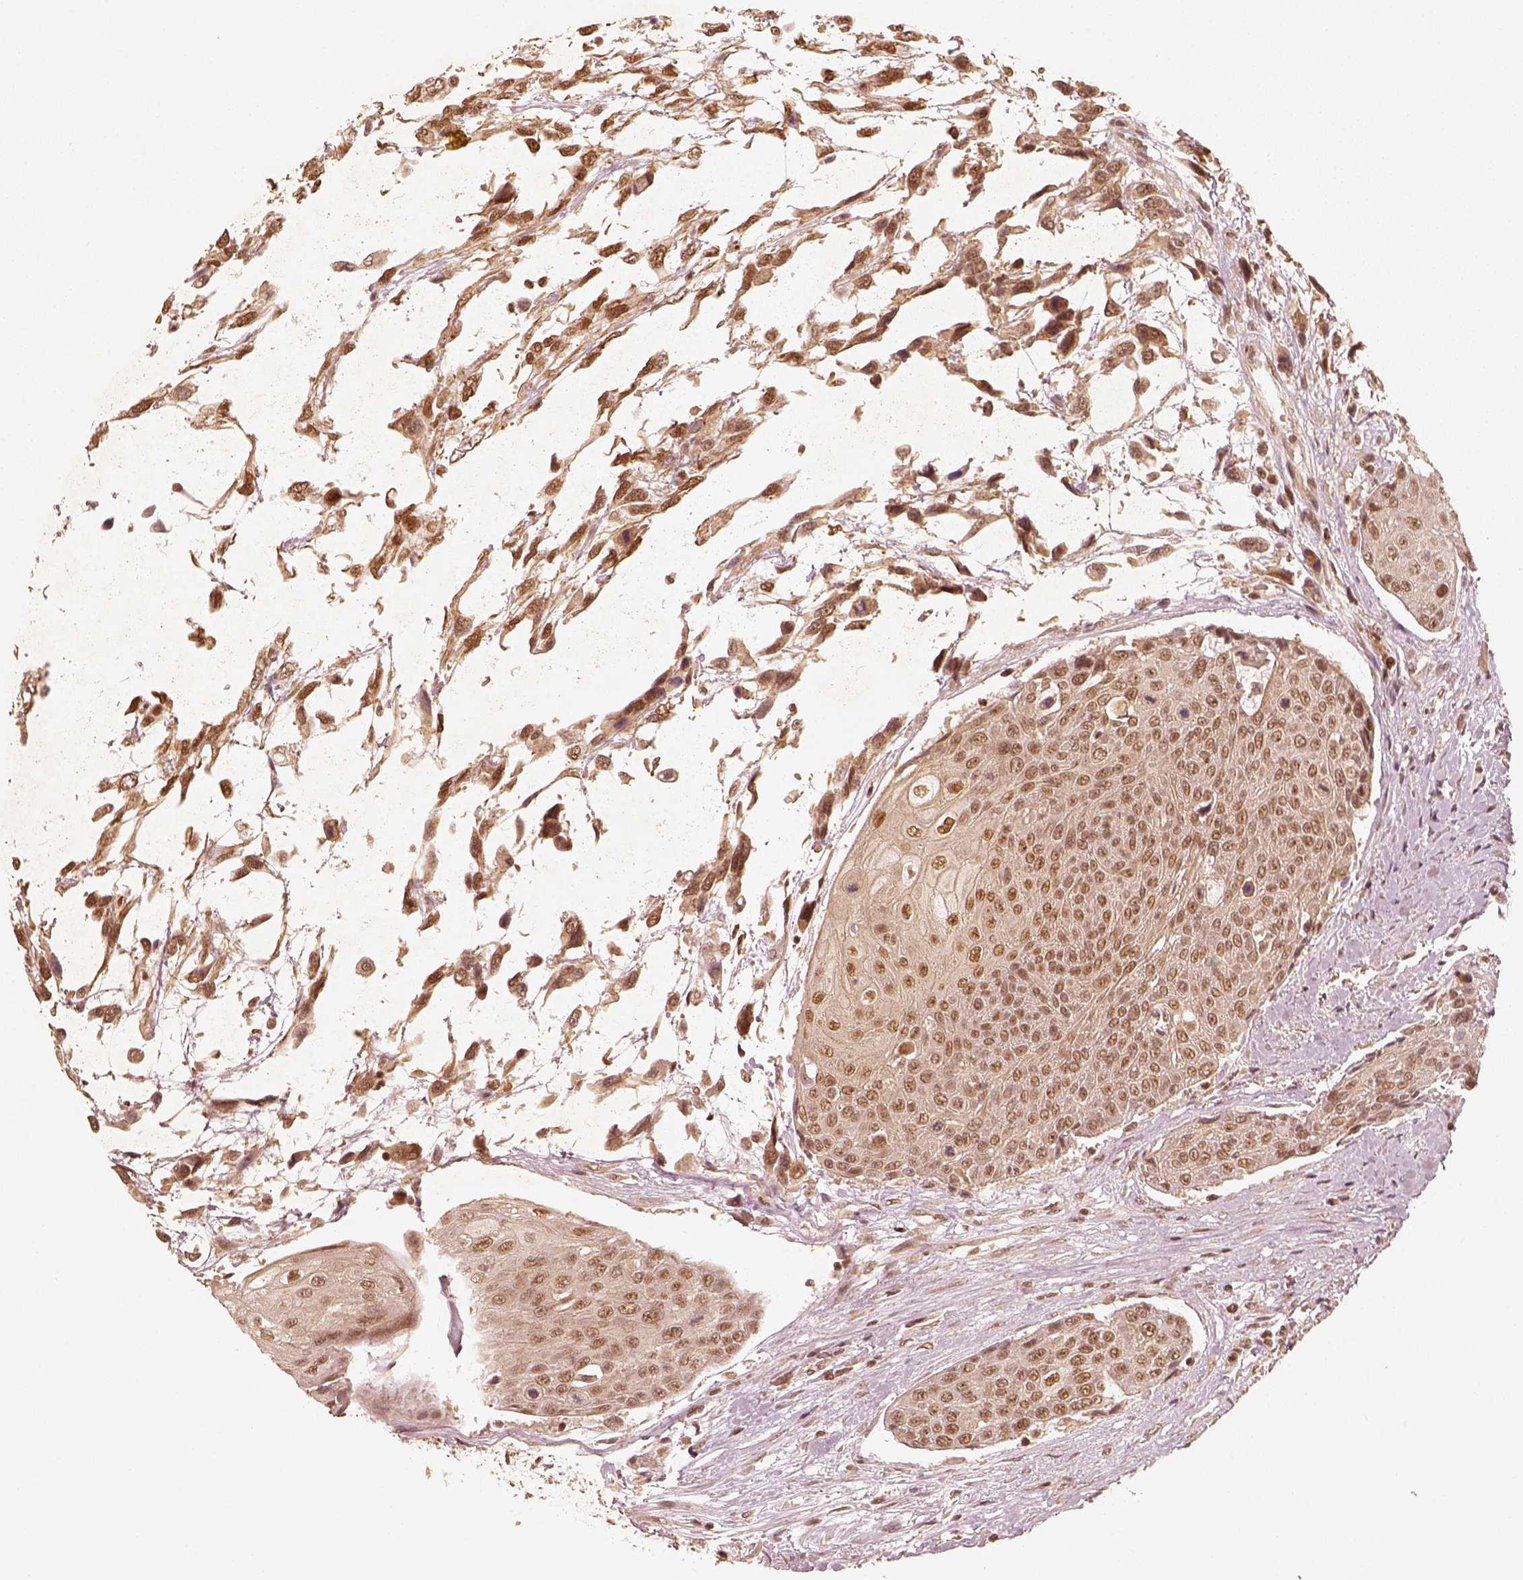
{"staining": {"intensity": "moderate", "quantity": ">75%", "location": "nuclear"}, "tissue": "urothelial cancer", "cell_type": "Tumor cells", "image_type": "cancer", "snomed": [{"axis": "morphology", "description": "Urothelial carcinoma, High grade"}, {"axis": "topography", "description": "Urinary bladder"}], "caption": "An immunohistochemistry (IHC) photomicrograph of tumor tissue is shown. Protein staining in brown highlights moderate nuclear positivity in urothelial carcinoma (high-grade) within tumor cells.", "gene": "GMEB2", "patient": {"sex": "female", "age": 70}}